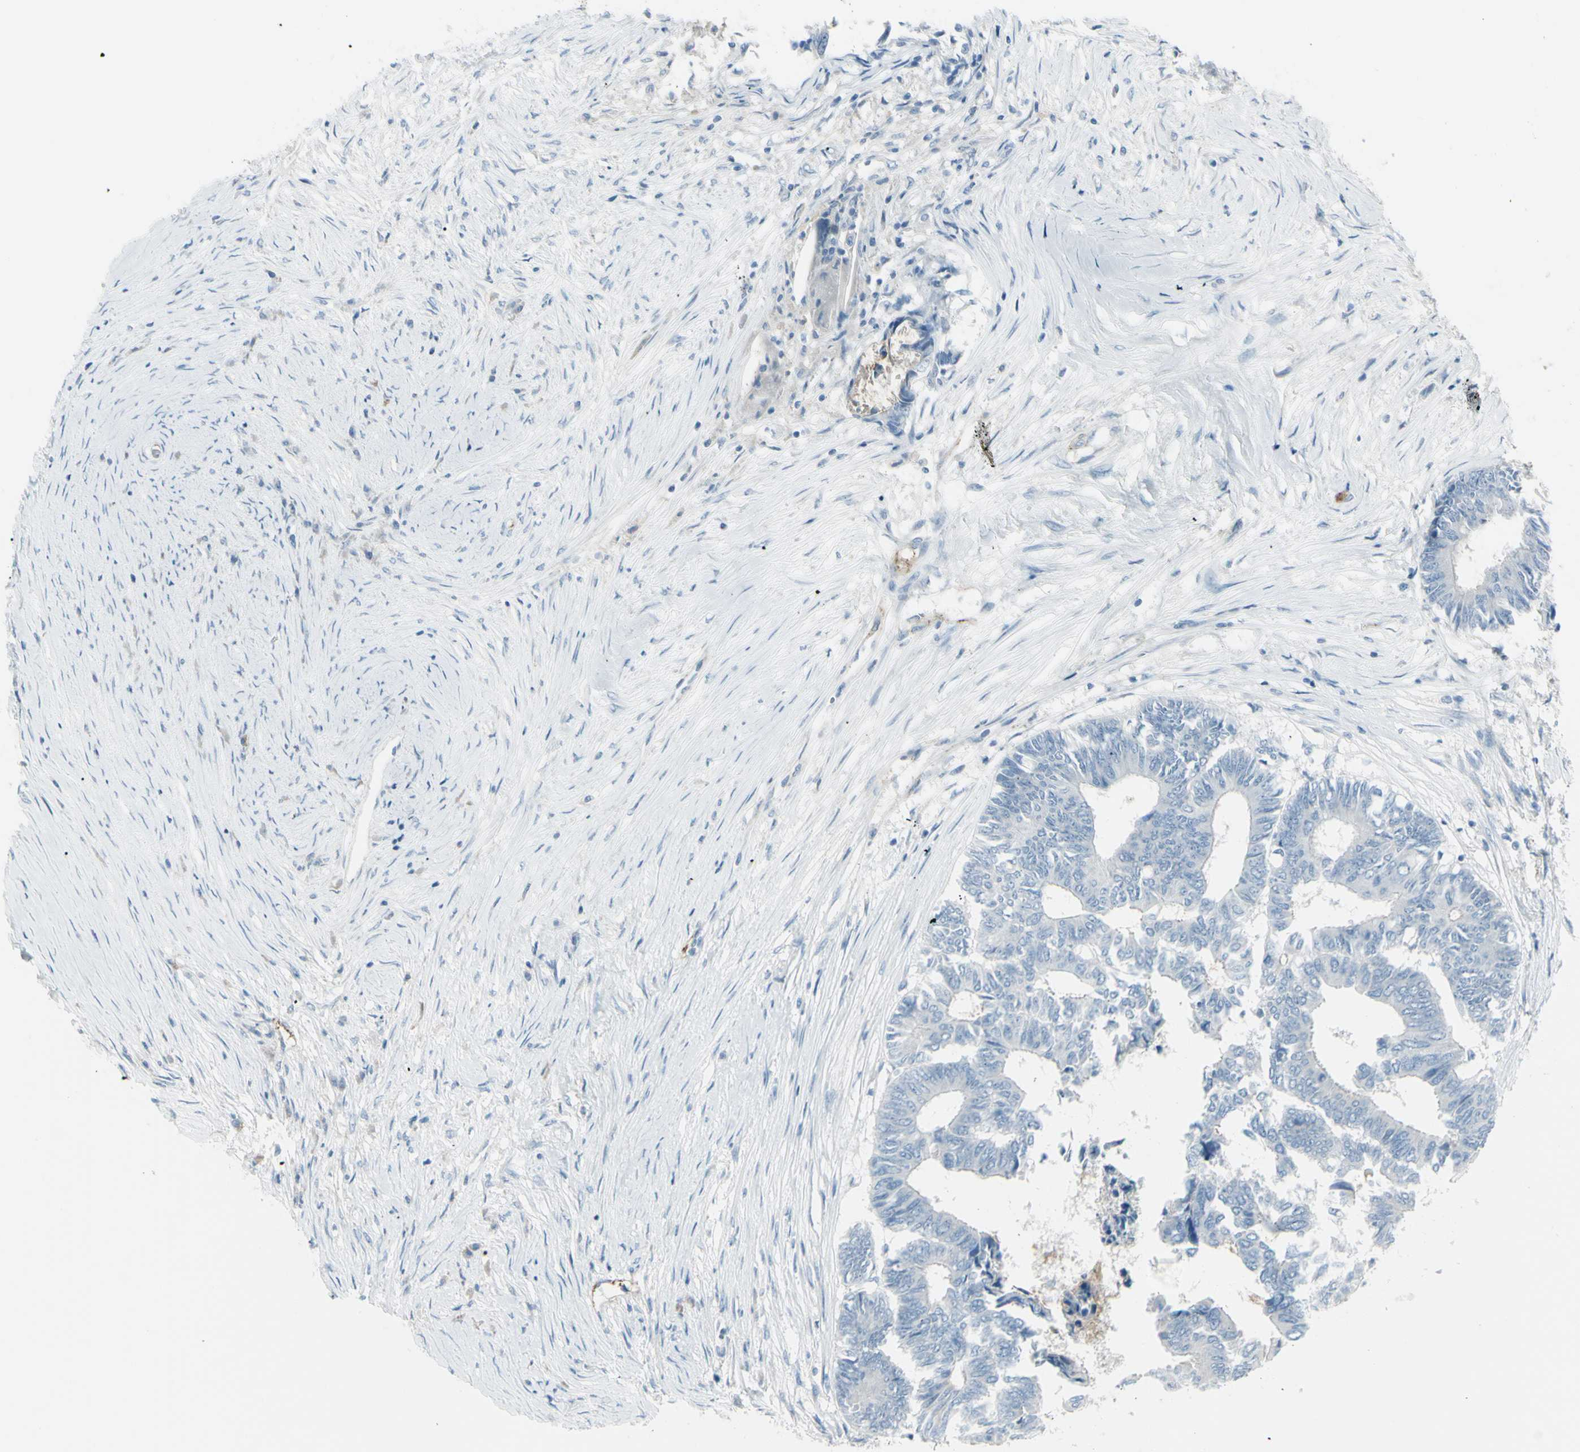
{"staining": {"intensity": "negative", "quantity": "none", "location": "none"}, "tissue": "colorectal cancer", "cell_type": "Tumor cells", "image_type": "cancer", "snomed": [{"axis": "morphology", "description": "Adenocarcinoma, NOS"}, {"axis": "topography", "description": "Rectum"}], "caption": "This is an IHC photomicrograph of human colorectal adenocarcinoma. There is no staining in tumor cells.", "gene": "GPR34", "patient": {"sex": "male", "age": 63}}